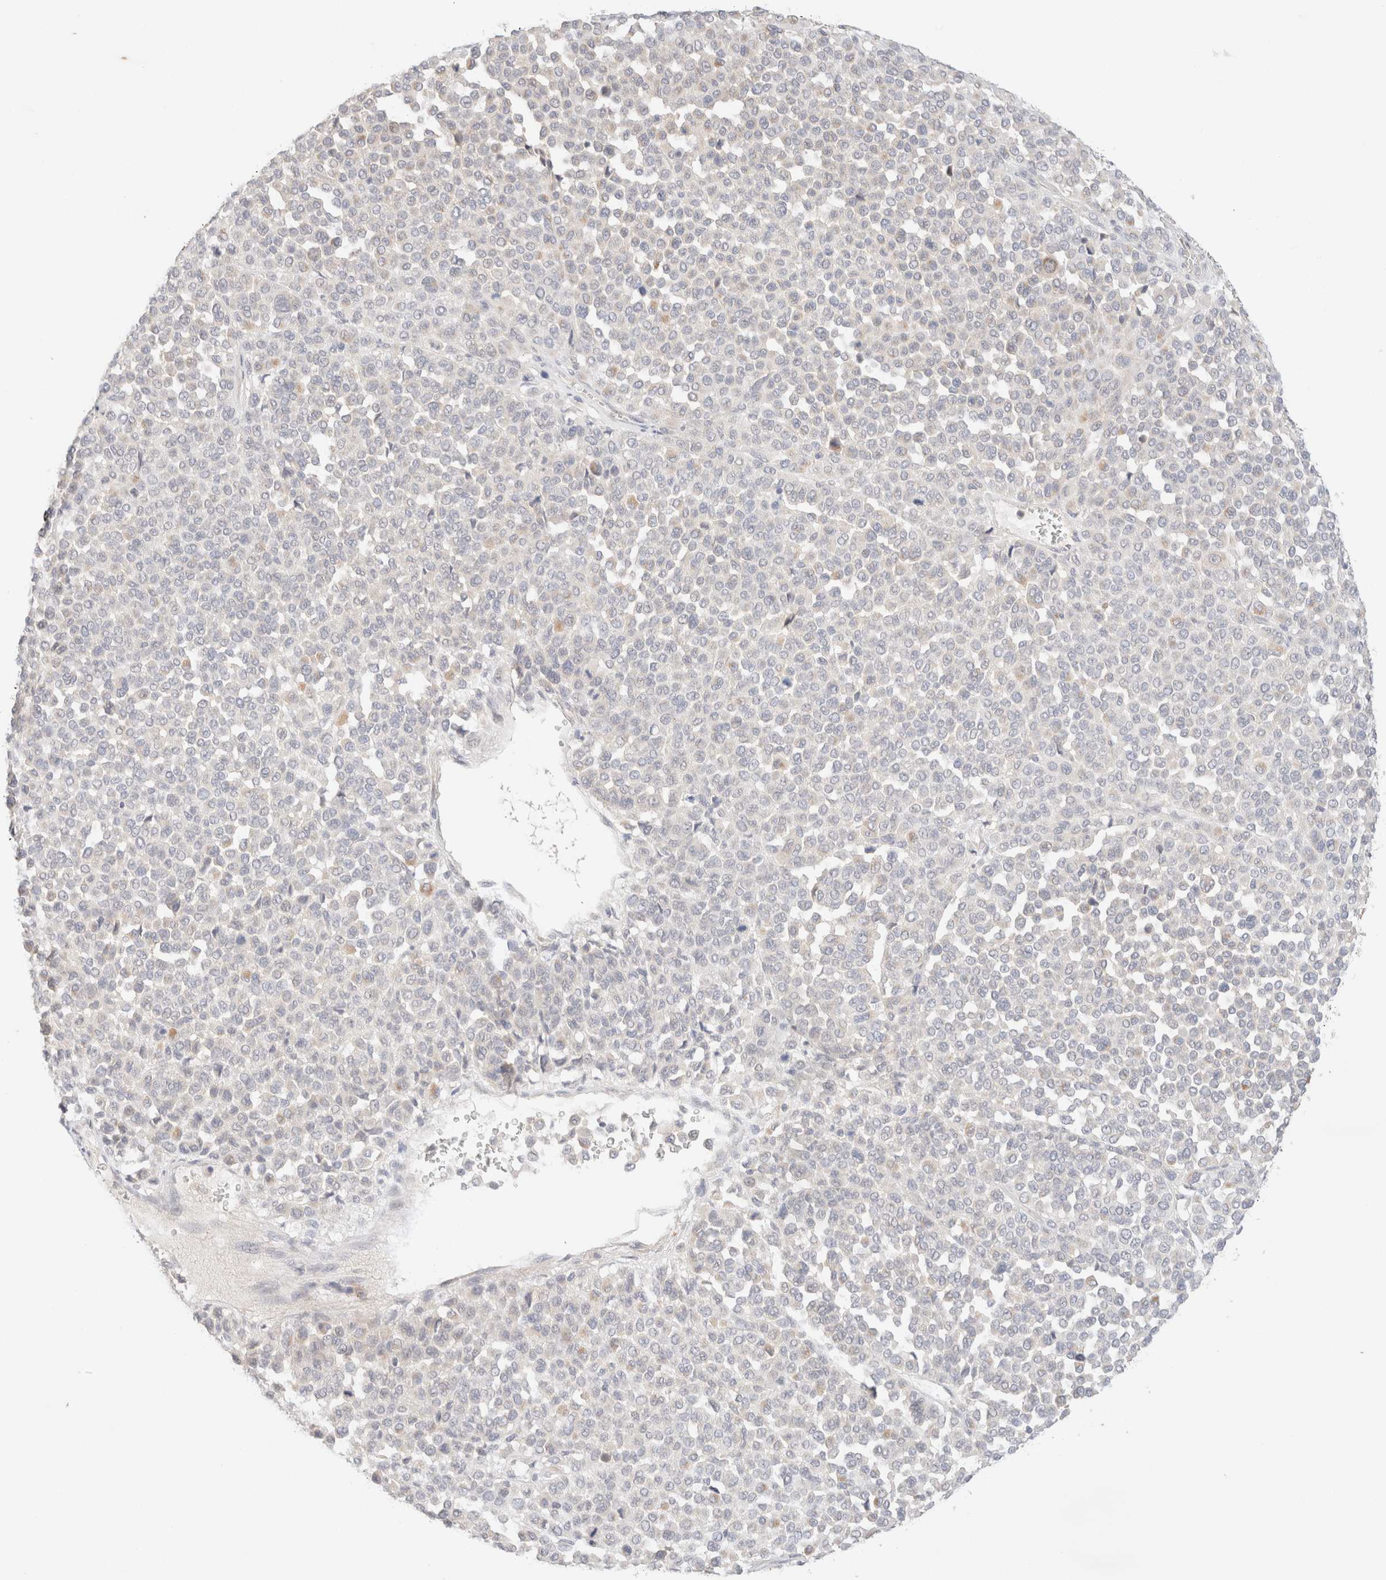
{"staining": {"intensity": "negative", "quantity": "none", "location": "none"}, "tissue": "melanoma", "cell_type": "Tumor cells", "image_type": "cancer", "snomed": [{"axis": "morphology", "description": "Malignant melanoma, Metastatic site"}, {"axis": "topography", "description": "Pancreas"}], "caption": "Immunohistochemistry (IHC) photomicrograph of neoplastic tissue: malignant melanoma (metastatic site) stained with DAB displays no significant protein positivity in tumor cells.", "gene": "SNTB1", "patient": {"sex": "female", "age": 30}}